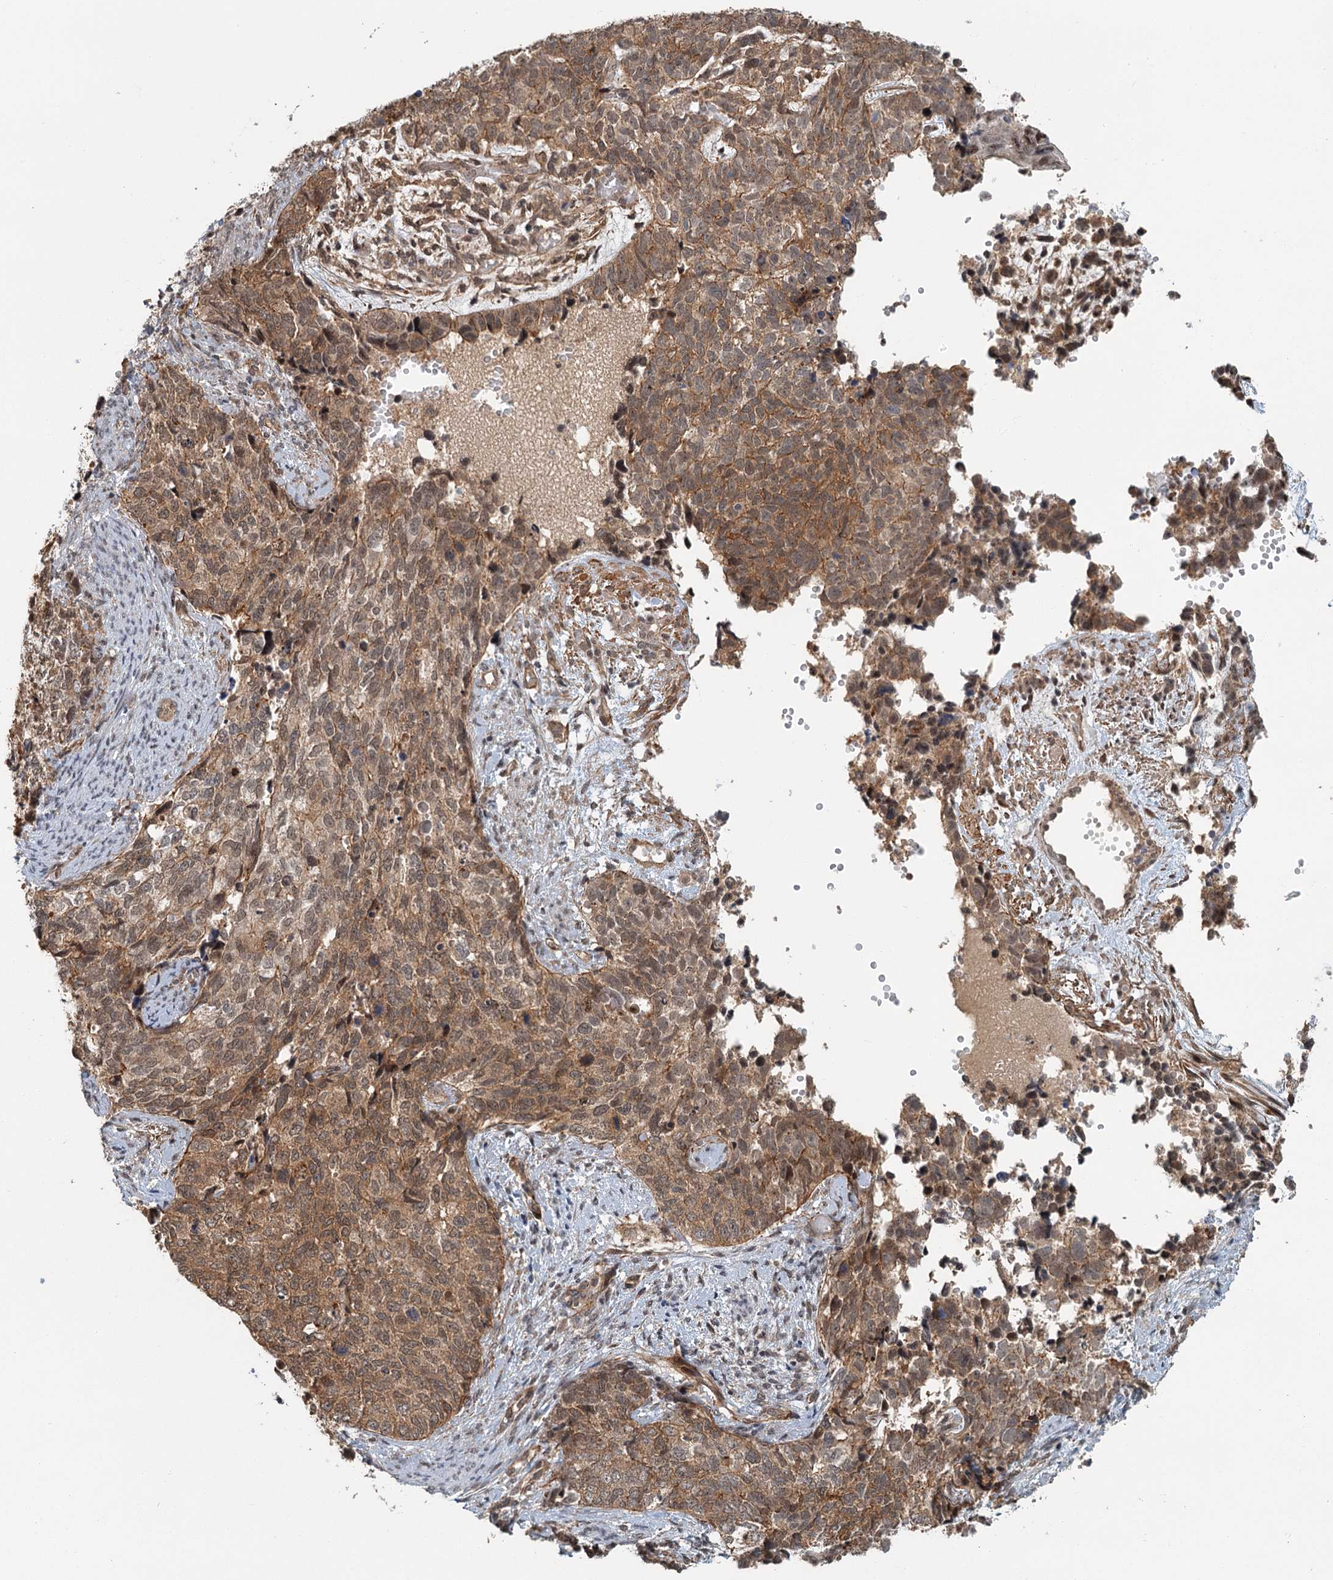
{"staining": {"intensity": "moderate", "quantity": ">75%", "location": "cytoplasmic/membranous,nuclear"}, "tissue": "cervical cancer", "cell_type": "Tumor cells", "image_type": "cancer", "snomed": [{"axis": "morphology", "description": "Squamous cell carcinoma, NOS"}, {"axis": "topography", "description": "Cervix"}], "caption": "Human squamous cell carcinoma (cervical) stained for a protein (brown) displays moderate cytoplasmic/membranous and nuclear positive positivity in approximately >75% of tumor cells.", "gene": "TAS2R42", "patient": {"sex": "female", "age": 63}}